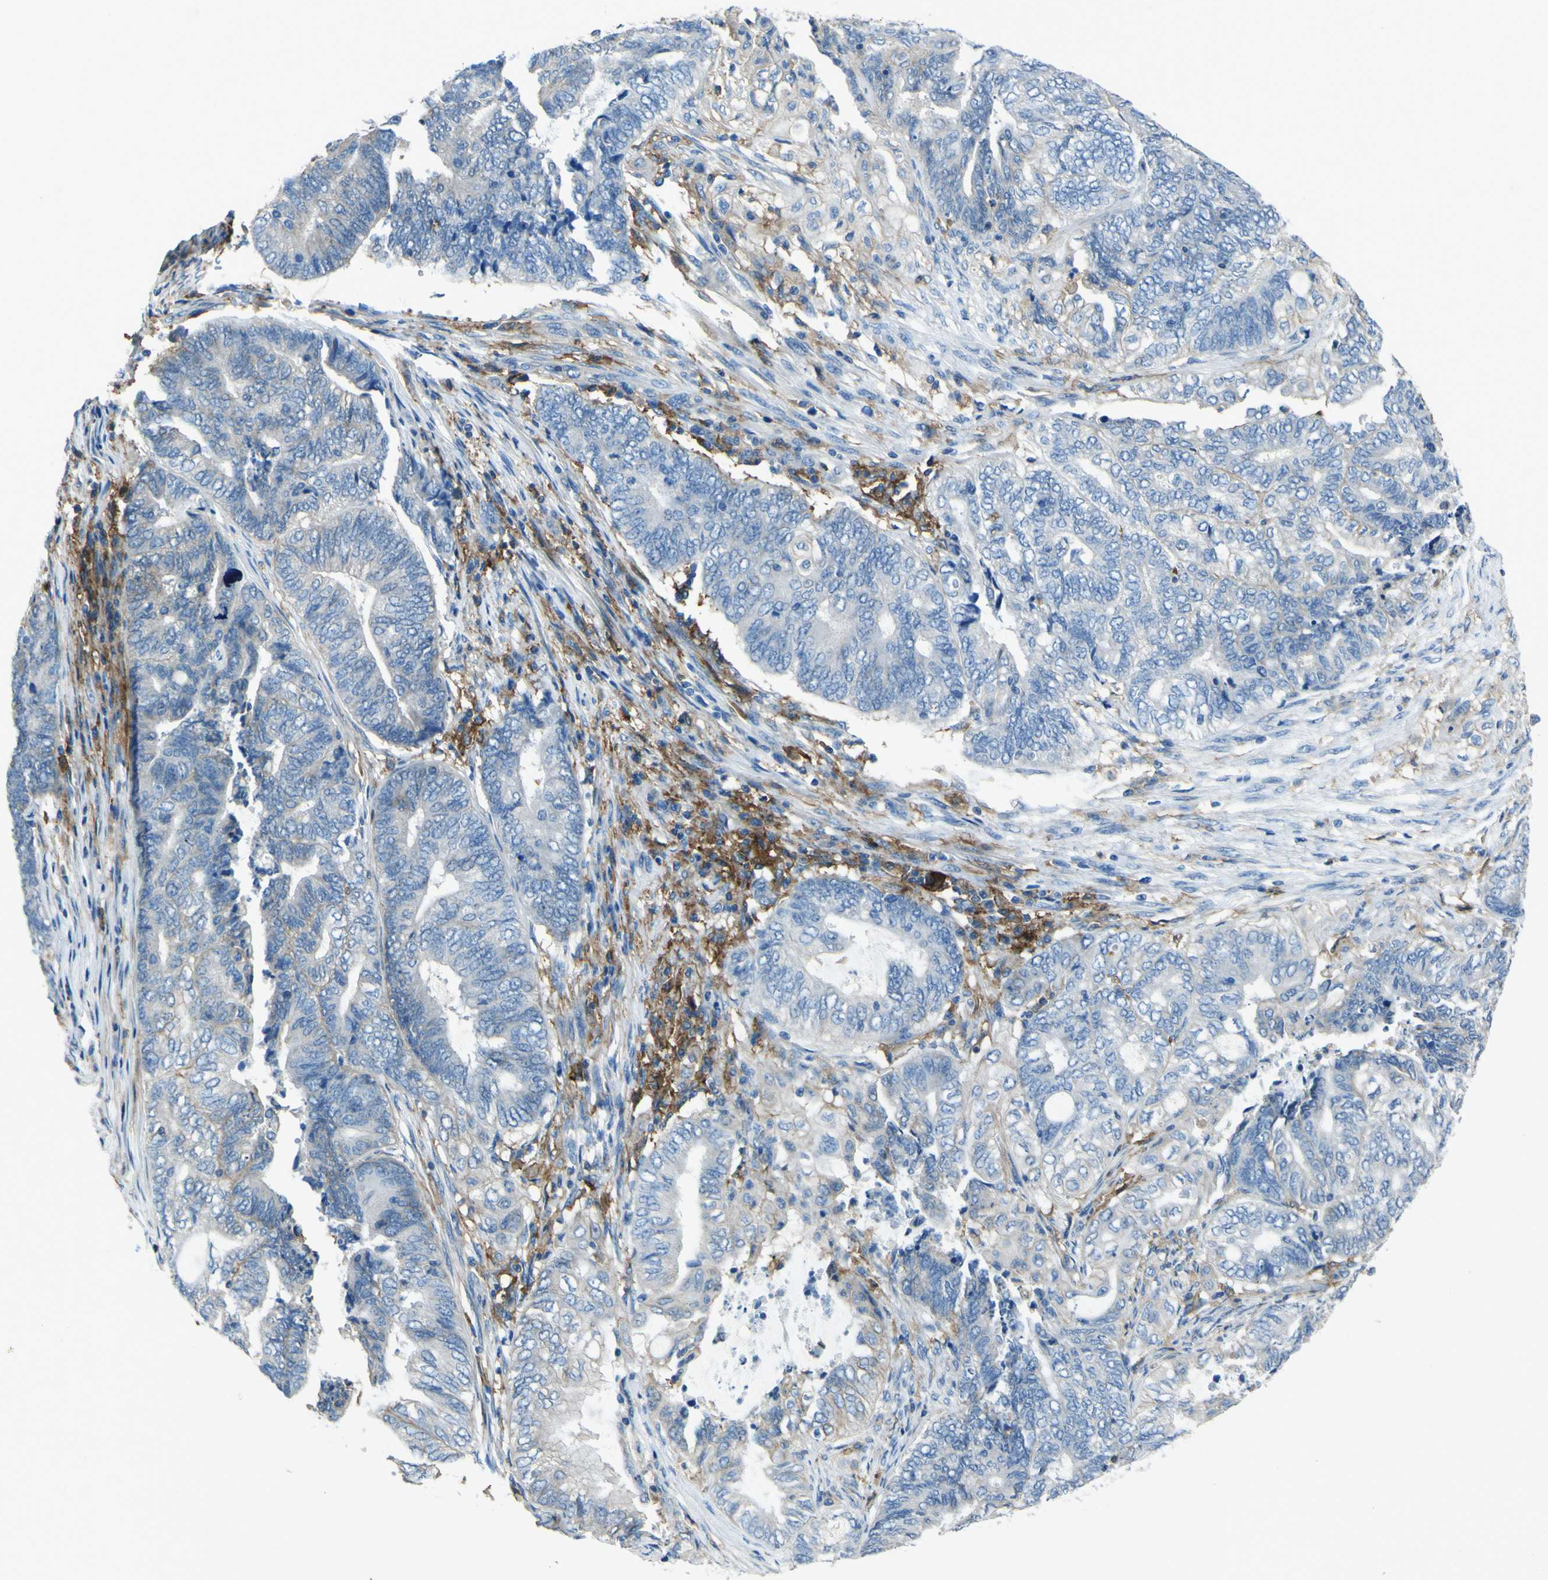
{"staining": {"intensity": "negative", "quantity": "none", "location": "none"}, "tissue": "endometrial cancer", "cell_type": "Tumor cells", "image_type": "cancer", "snomed": [{"axis": "morphology", "description": "Adenocarcinoma, NOS"}, {"axis": "topography", "description": "Uterus"}, {"axis": "topography", "description": "Endometrium"}], "caption": "The IHC image has no significant positivity in tumor cells of endometrial adenocarcinoma tissue.", "gene": "LAIR1", "patient": {"sex": "female", "age": 70}}